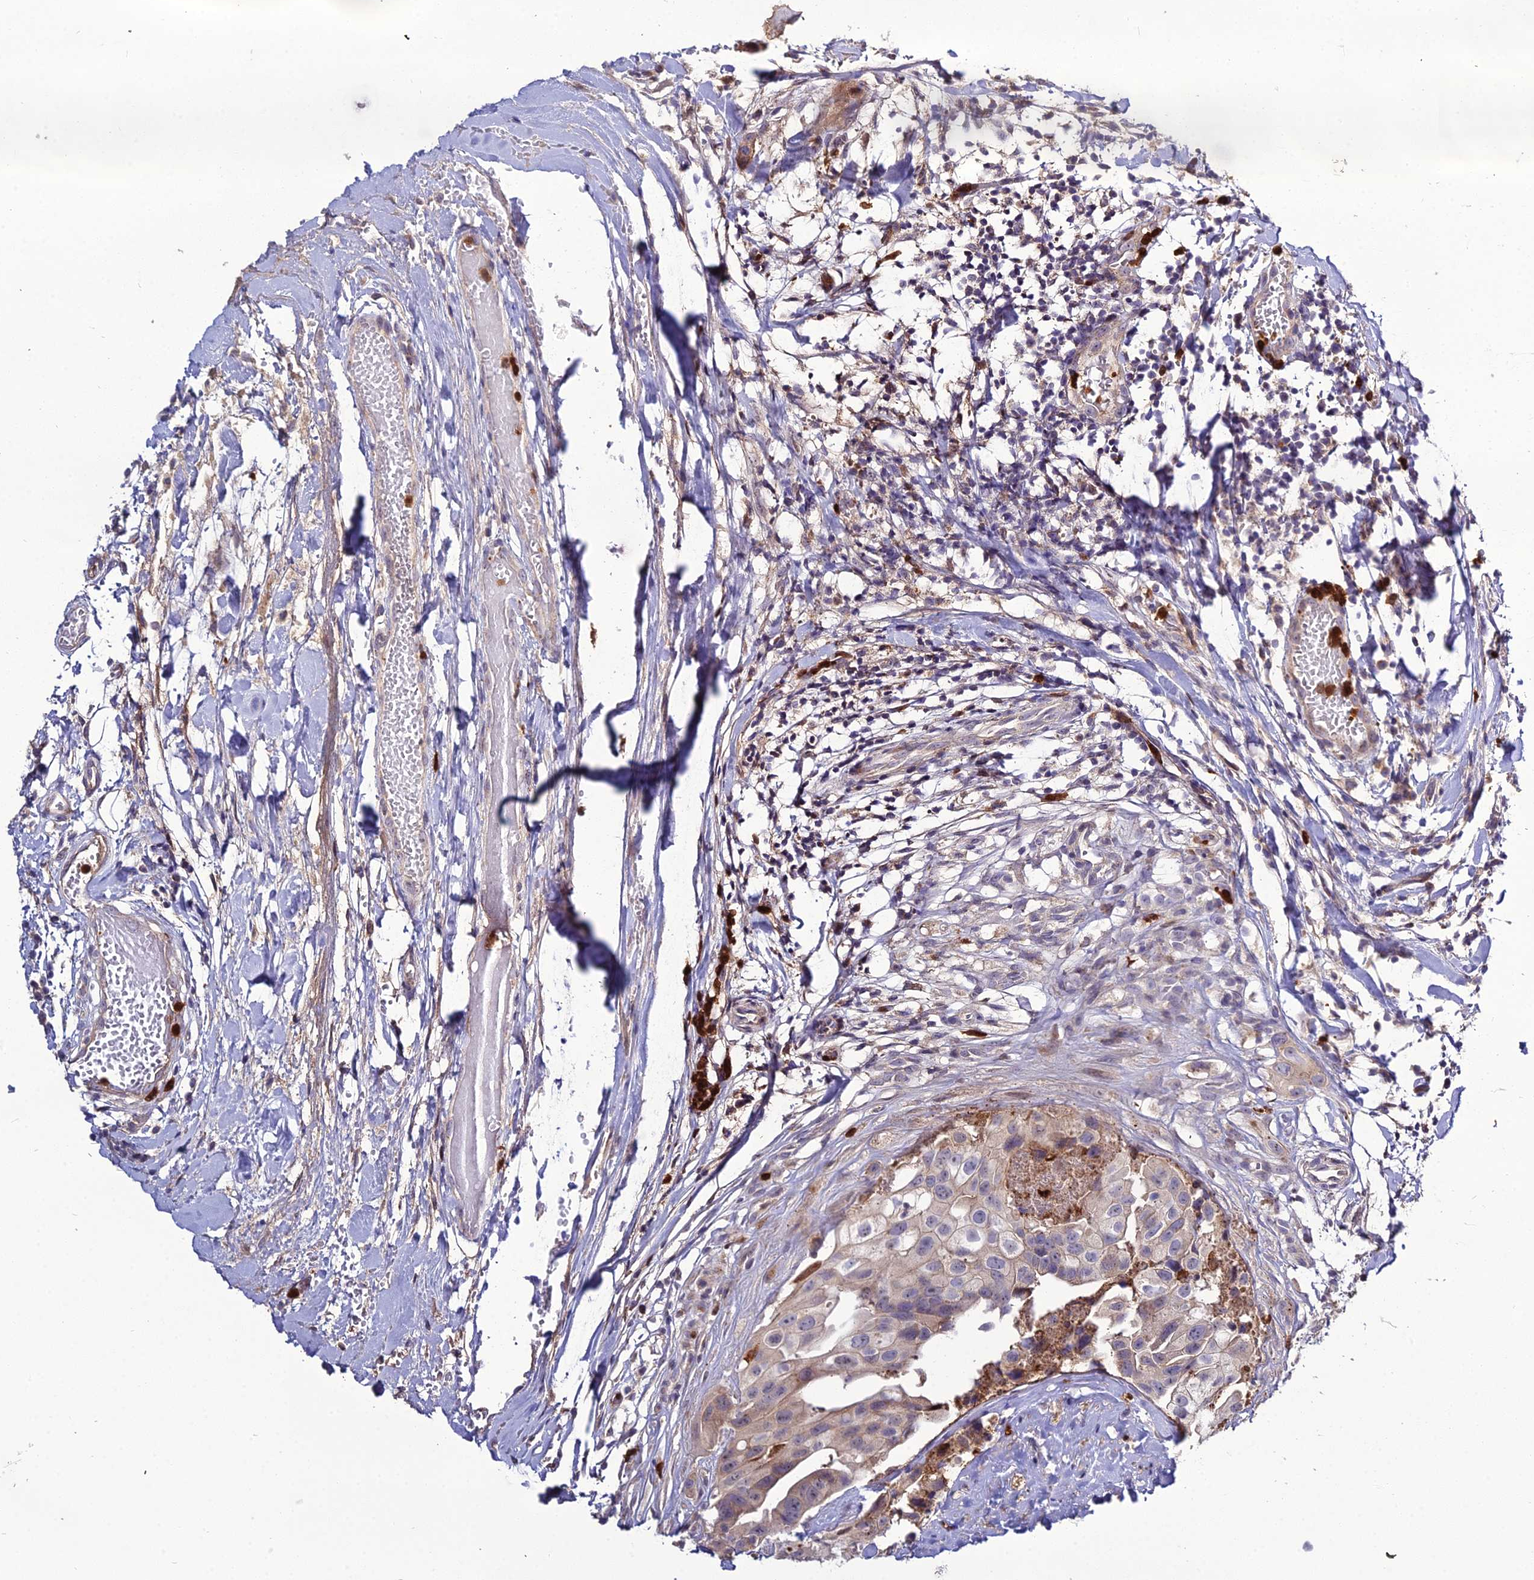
{"staining": {"intensity": "weak", "quantity": "<25%", "location": "cytoplasmic/membranous"}, "tissue": "head and neck cancer", "cell_type": "Tumor cells", "image_type": "cancer", "snomed": [{"axis": "morphology", "description": "Adenocarcinoma, NOS"}, {"axis": "morphology", "description": "Adenocarcinoma, metastatic, NOS"}, {"axis": "topography", "description": "Head-Neck"}], "caption": "IHC photomicrograph of head and neck cancer stained for a protein (brown), which reveals no positivity in tumor cells.", "gene": "EID2", "patient": {"sex": "male", "age": 75}}